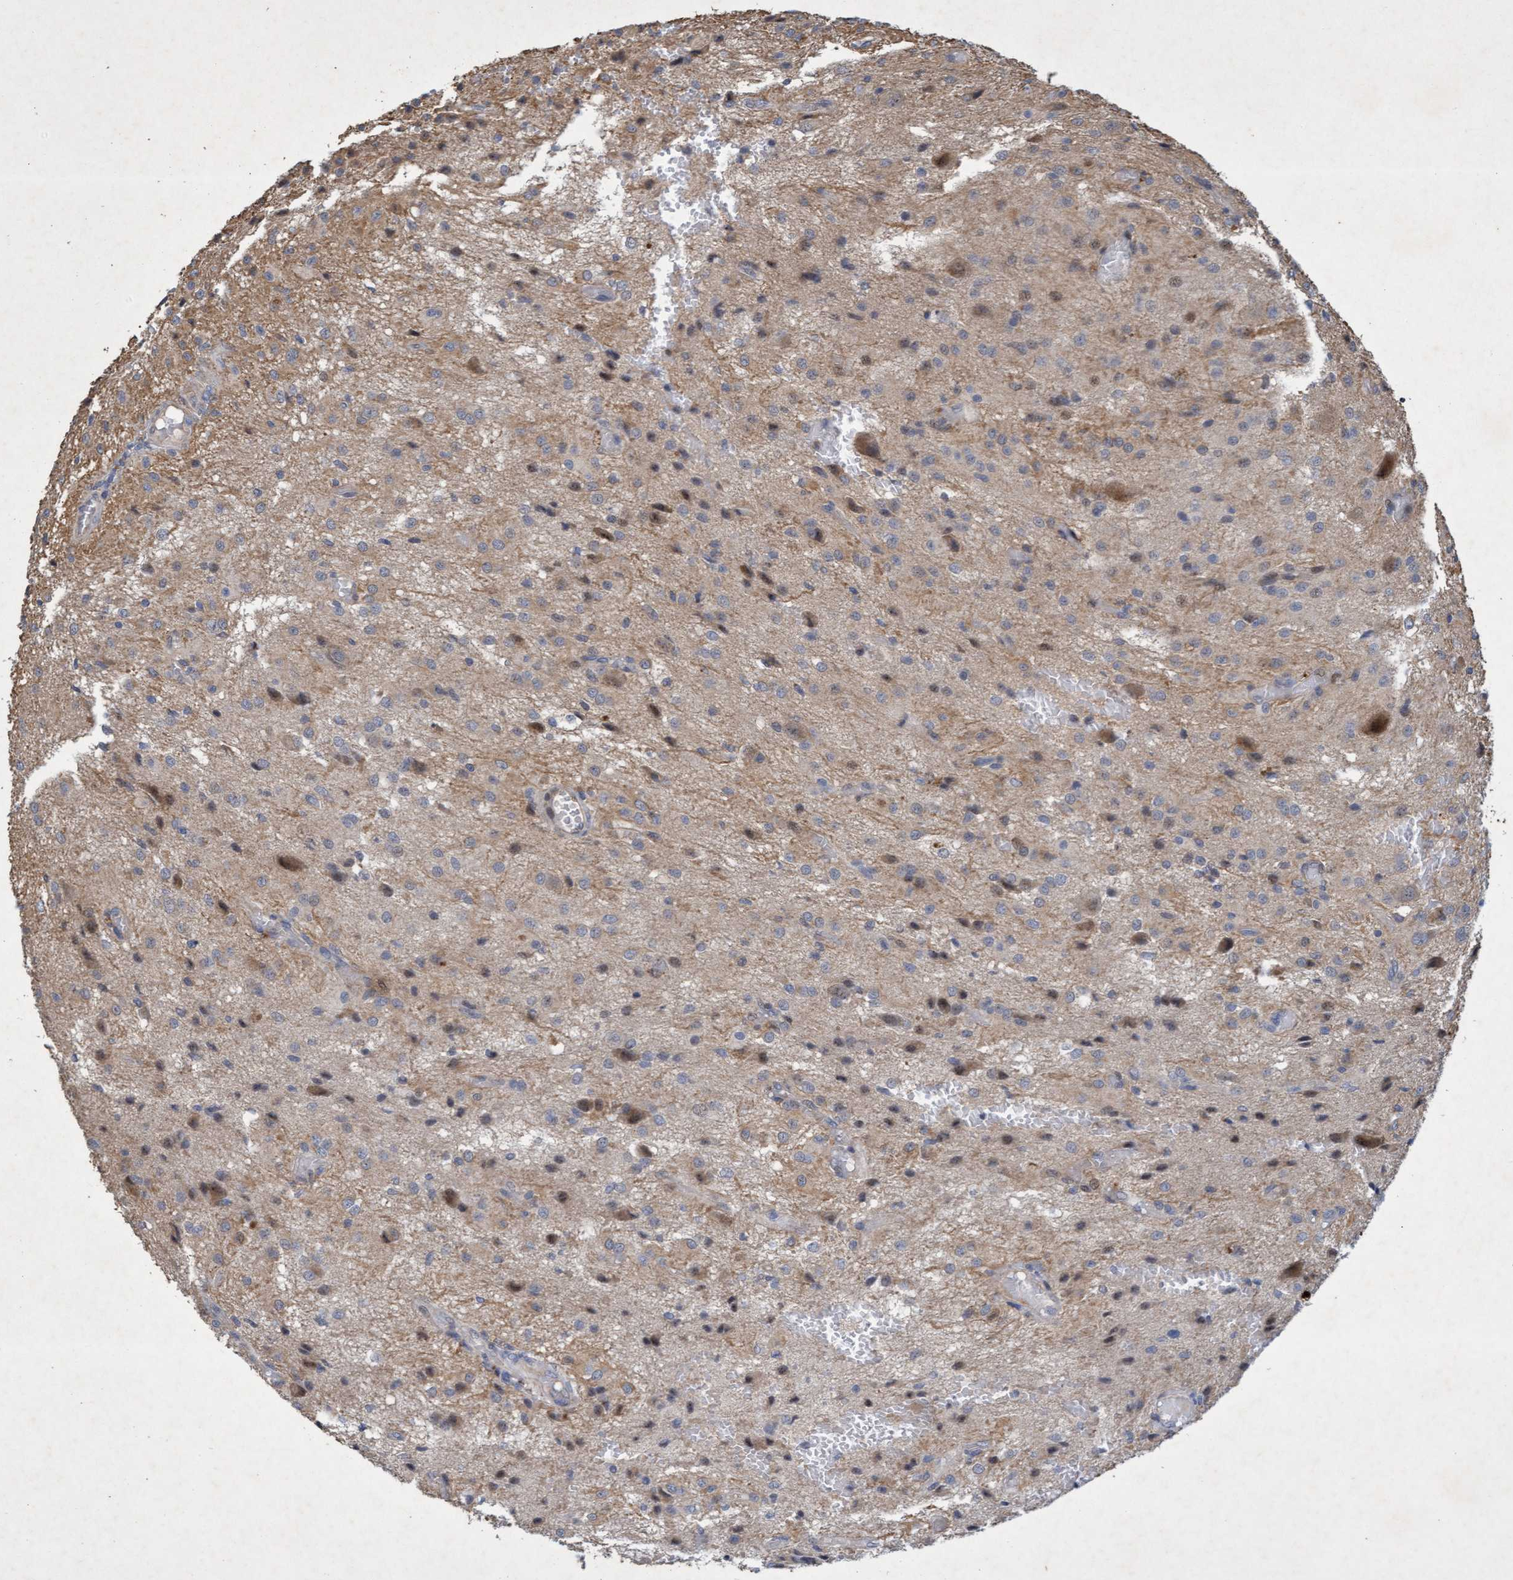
{"staining": {"intensity": "weak", "quantity": "<25%", "location": "cytoplasmic/membranous,nuclear"}, "tissue": "glioma", "cell_type": "Tumor cells", "image_type": "cancer", "snomed": [{"axis": "morphology", "description": "Glioma, malignant, High grade"}, {"axis": "topography", "description": "Brain"}], "caption": "This is an immunohistochemistry photomicrograph of glioma. There is no positivity in tumor cells.", "gene": "ZNF677", "patient": {"sex": "female", "age": 59}}